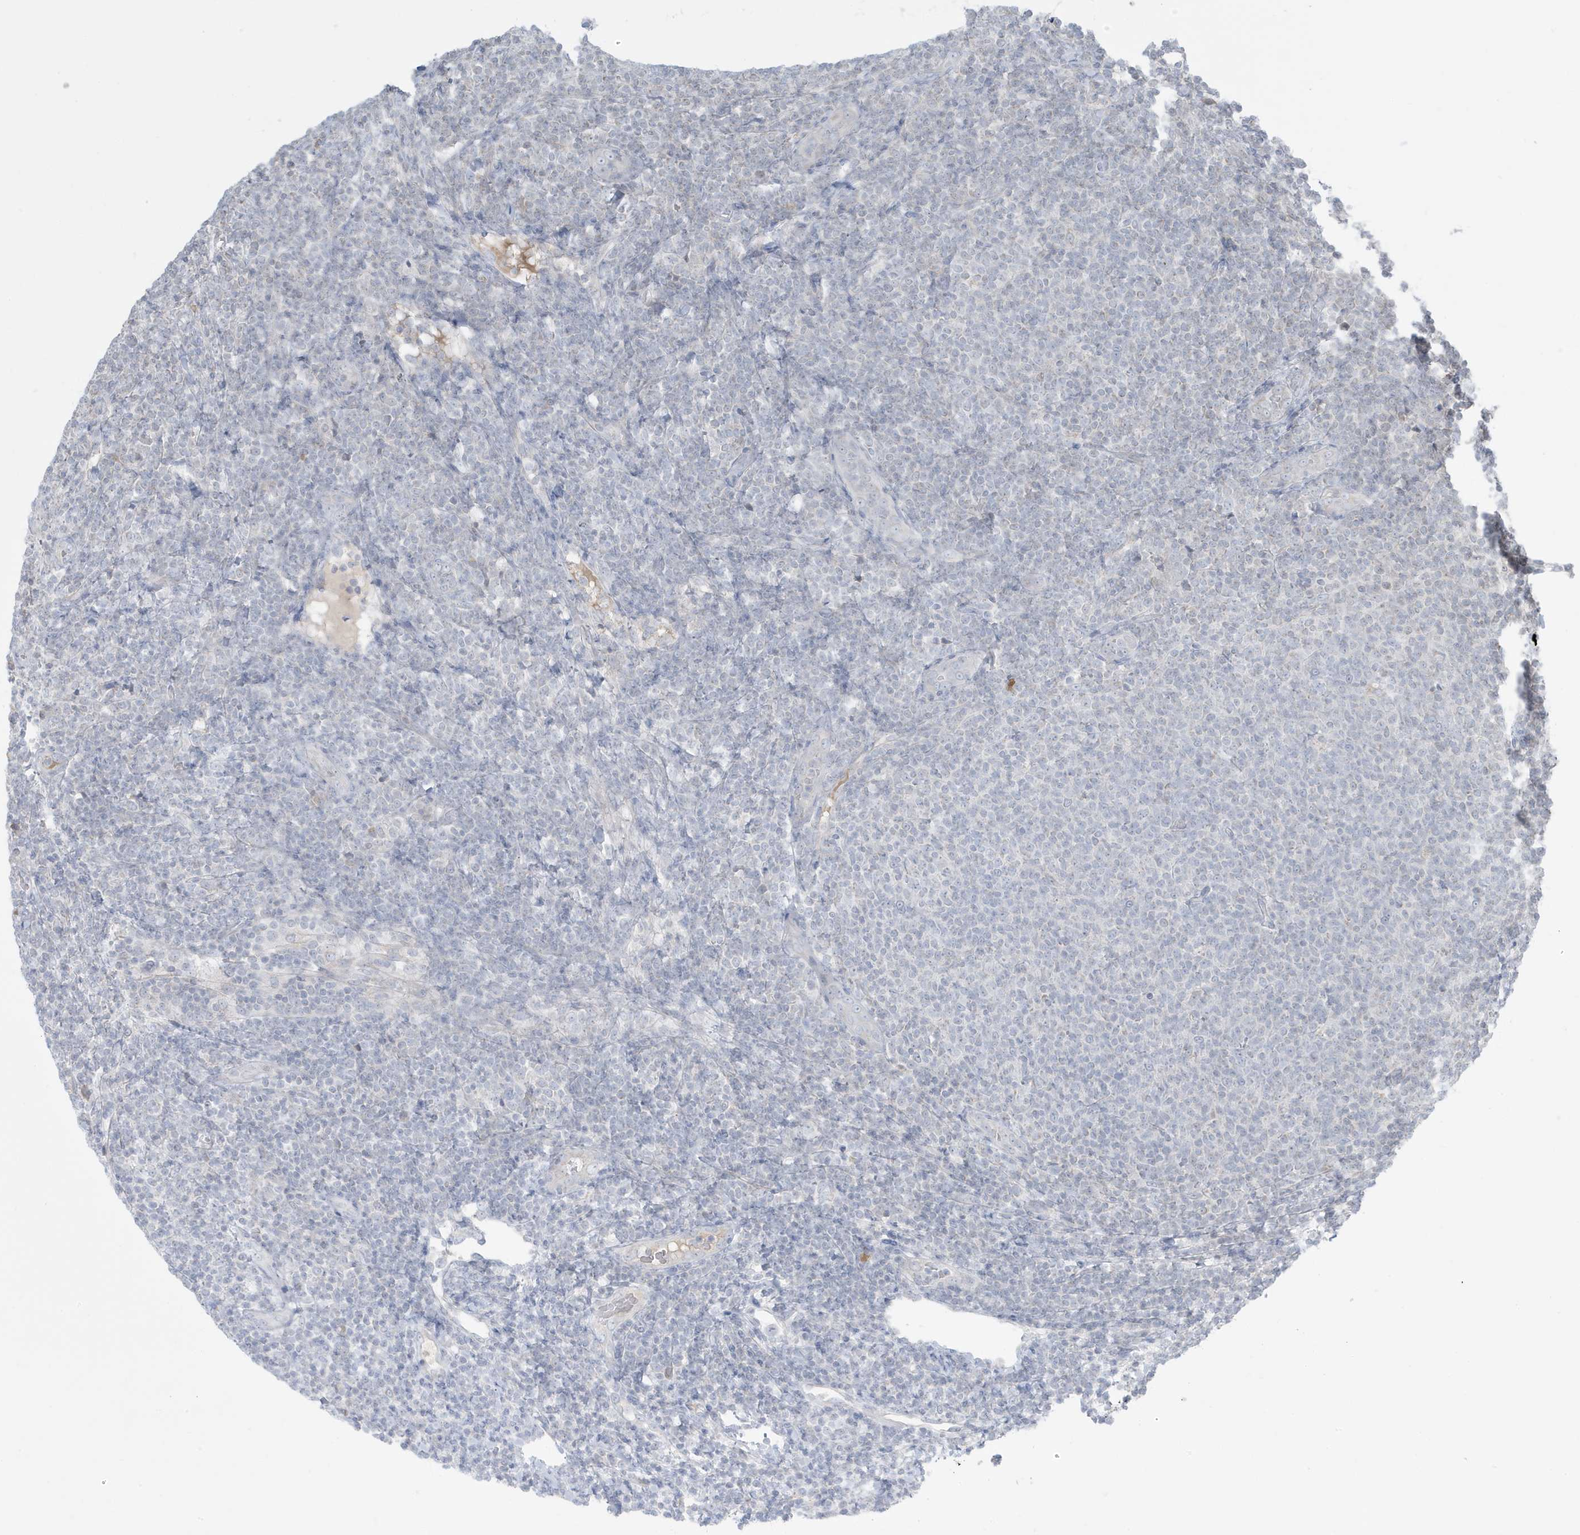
{"staining": {"intensity": "negative", "quantity": "none", "location": "none"}, "tissue": "lymphoma", "cell_type": "Tumor cells", "image_type": "cancer", "snomed": [{"axis": "morphology", "description": "Malignant lymphoma, non-Hodgkin's type, Low grade"}, {"axis": "topography", "description": "Lymph node"}], "caption": "Histopathology image shows no protein staining in tumor cells of lymphoma tissue.", "gene": "FNDC1", "patient": {"sex": "male", "age": 66}}